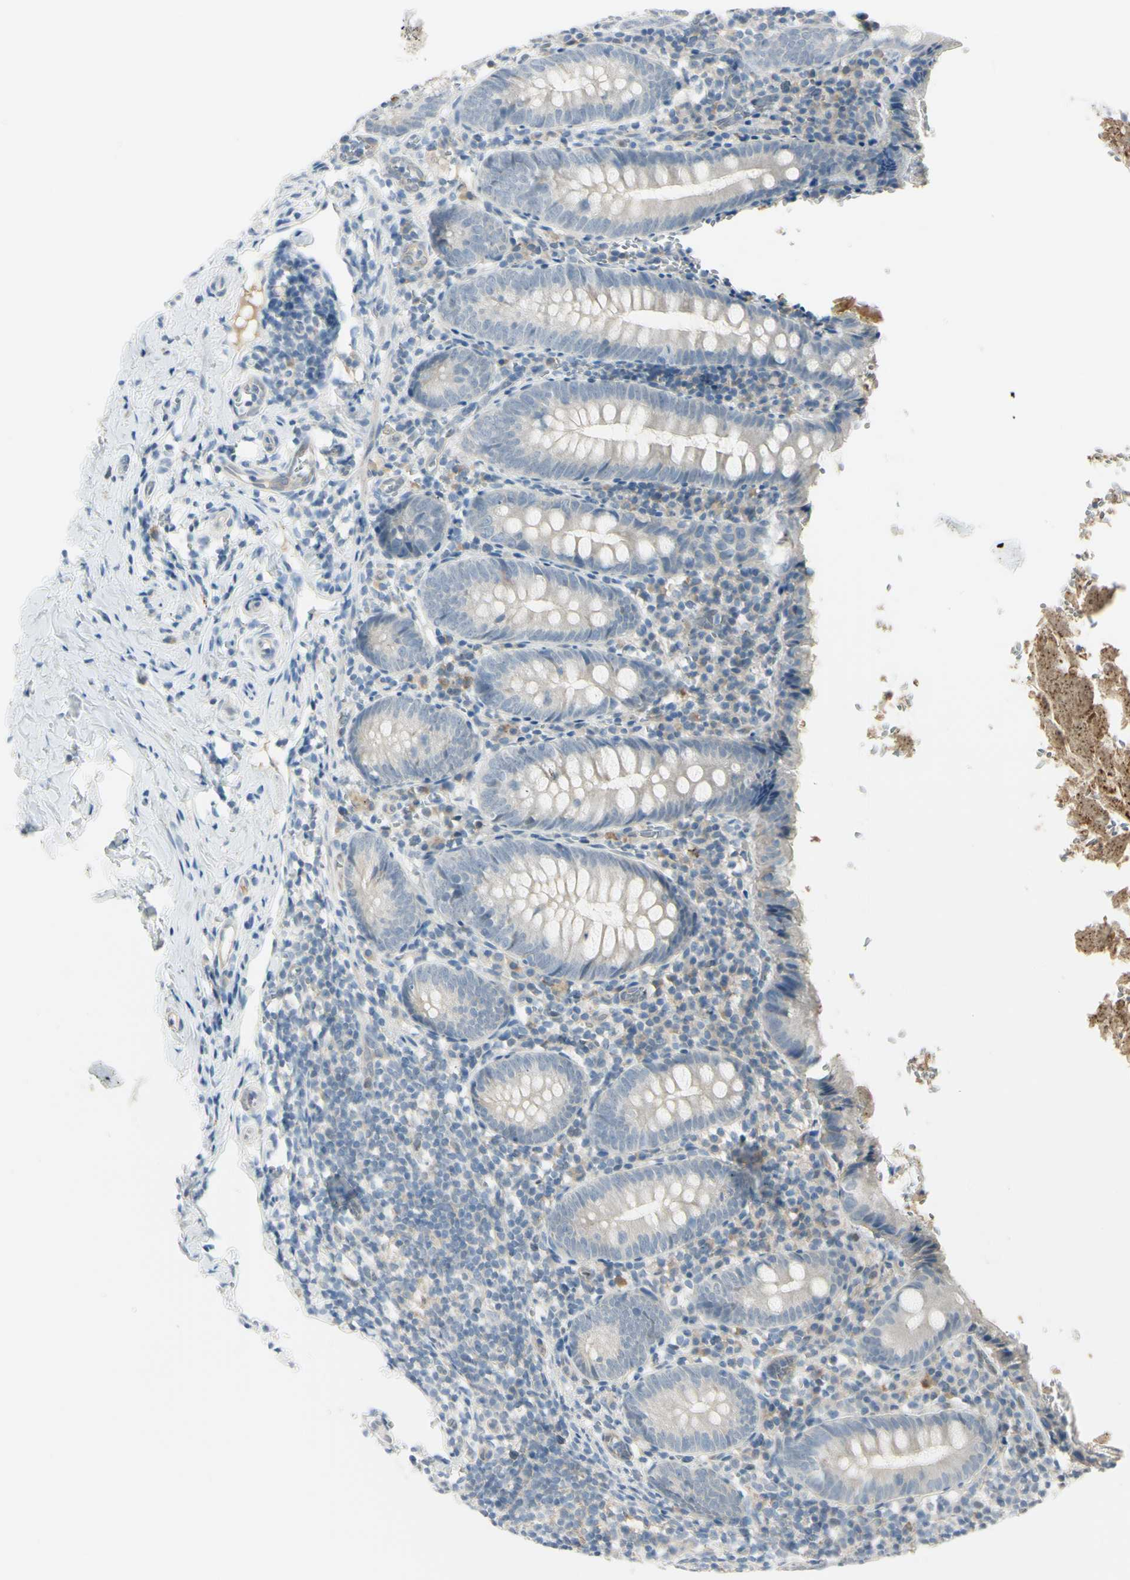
{"staining": {"intensity": "weak", "quantity": "<25%", "location": "cytoplasmic/membranous"}, "tissue": "appendix", "cell_type": "Glandular cells", "image_type": "normal", "snomed": [{"axis": "morphology", "description": "Normal tissue, NOS"}, {"axis": "topography", "description": "Appendix"}], "caption": "Immunohistochemistry (IHC) of unremarkable appendix demonstrates no staining in glandular cells. The staining is performed using DAB (3,3'-diaminobenzidine) brown chromogen with nuclei counter-stained in using hematoxylin.", "gene": "ASB9", "patient": {"sex": "female", "age": 10}}